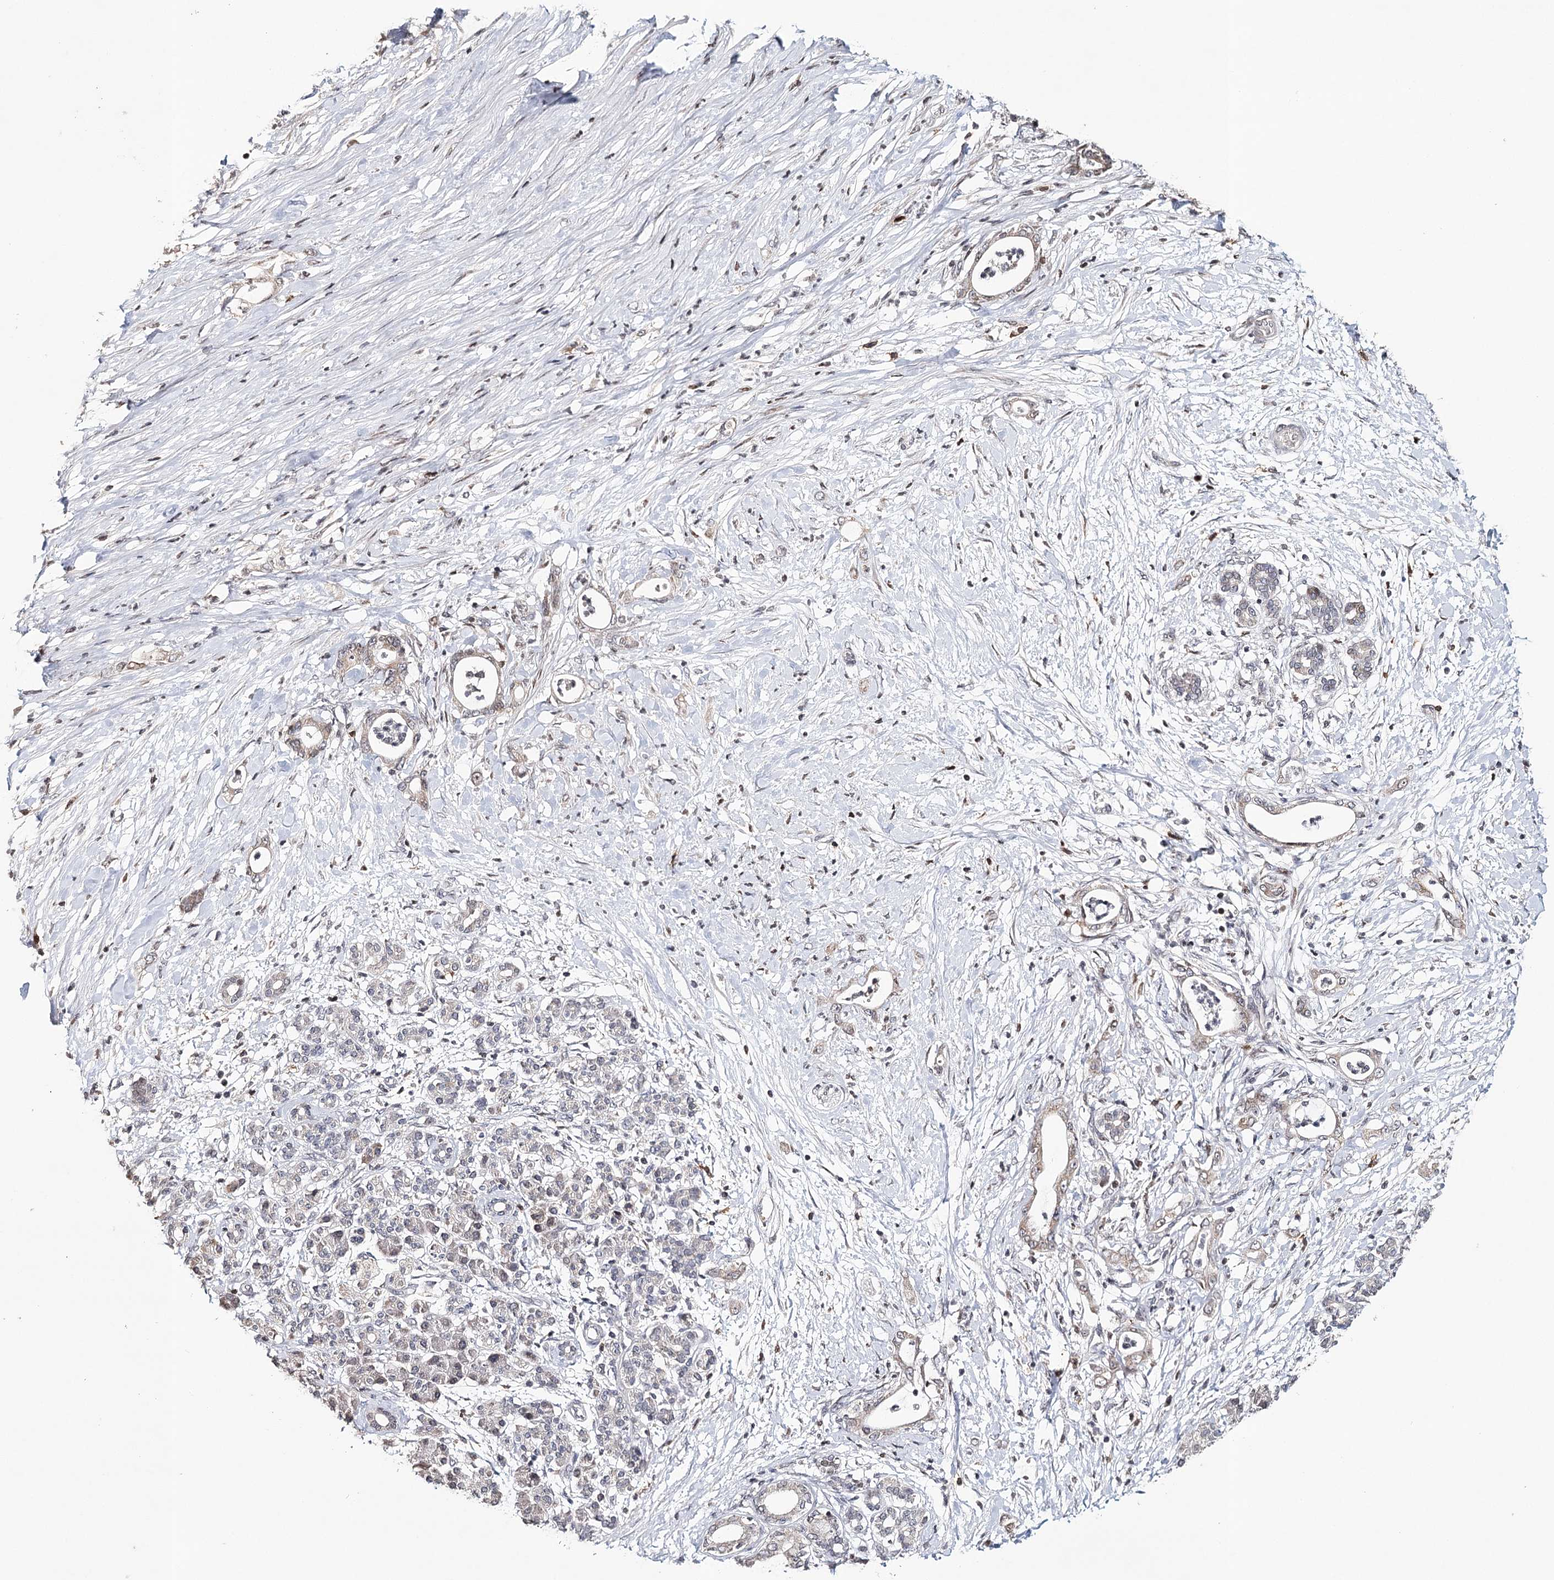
{"staining": {"intensity": "weak", "quantity": ">75%", "location": "cytoplasmic/membranous"}, "tissue": "pancreatic cancer", "cell_type": "Tumor cells", "image_type": "cancer", "snomed": [{"axis": "morphology", "description": "Adenocarcinoma, NOS"}, {"axis": "topography", "description": "Pancreas"}], "caption": "Immunohistochemistry (DAB) staining of human pancreatic cancer (adenocarcinoma) exhibits weak cytoplasmic/membranous protein staining in approximately >75% of tumor cells. The staining is performed using DAB (3,3'-diaminobenzidine) brown chromogen to label protein expression. The nuclei are counter-stained blue using hematoxylin.", "gene": "ICOS", "patient": {"sex": "female", "age": 55}}